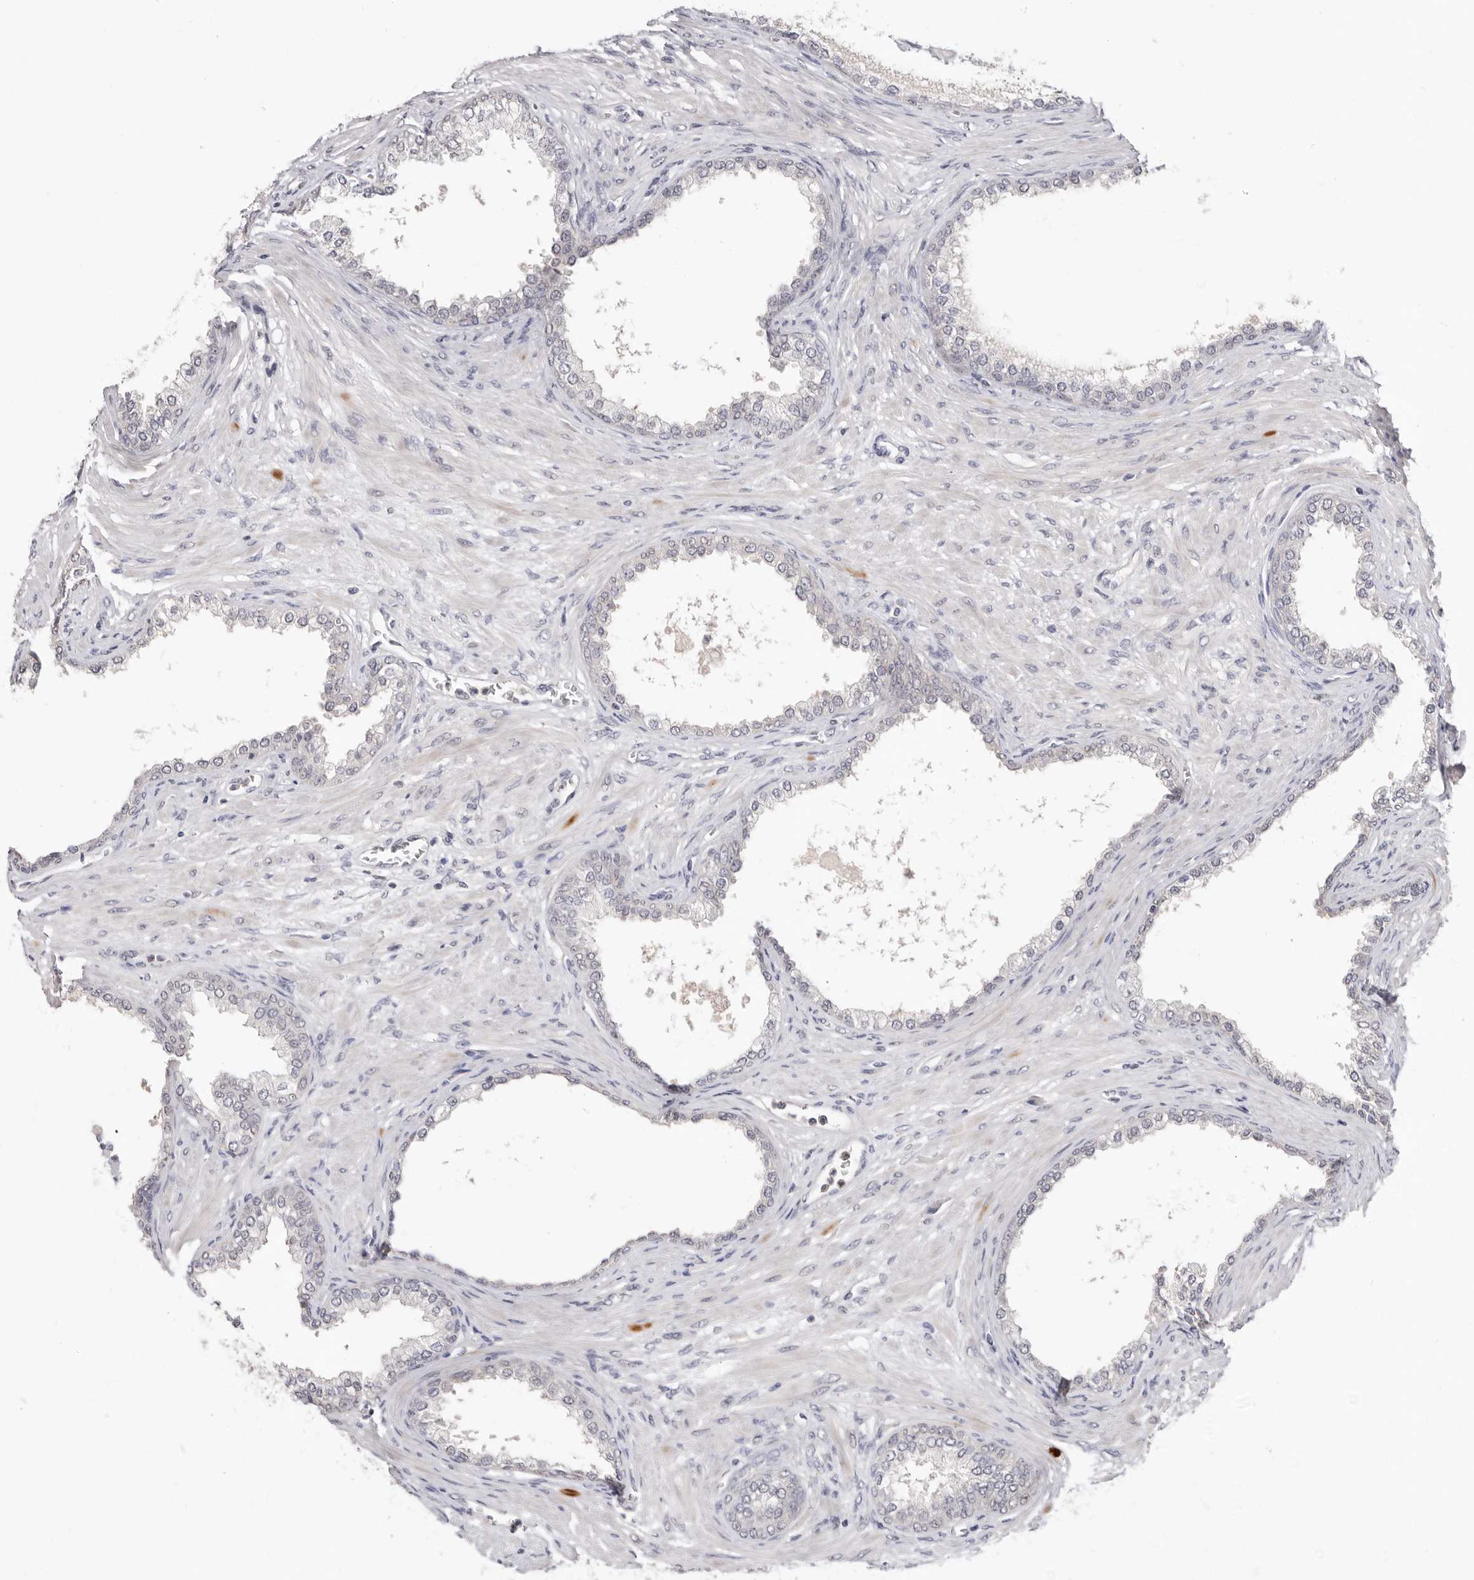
{"staining": {"intensity": "negative", "quantity": "none", "location": "none"}, "tissue": "prostate cancer", "cell_type": "Tumor cells", "image_type": "cancer", "snomed": [{"axis": "morphology", "description": "Normal tissue, NOS"}, {"axis": "morphology", "description": "Adenocarcinoma, Low grade"}, {"axis": "topography", "description": "Prostate"}, {"axis": "topography", "description": "Peripheral nerve tissue"}], "caption": "Image shows no significant protein expression in tumor cells of low-grade adenocarcinoma (prostate). (Brightfield microscopy of DAB IHC at high magnification).", "gene": "DOP1A", "patient": {"sex": "male", "age": 71}}